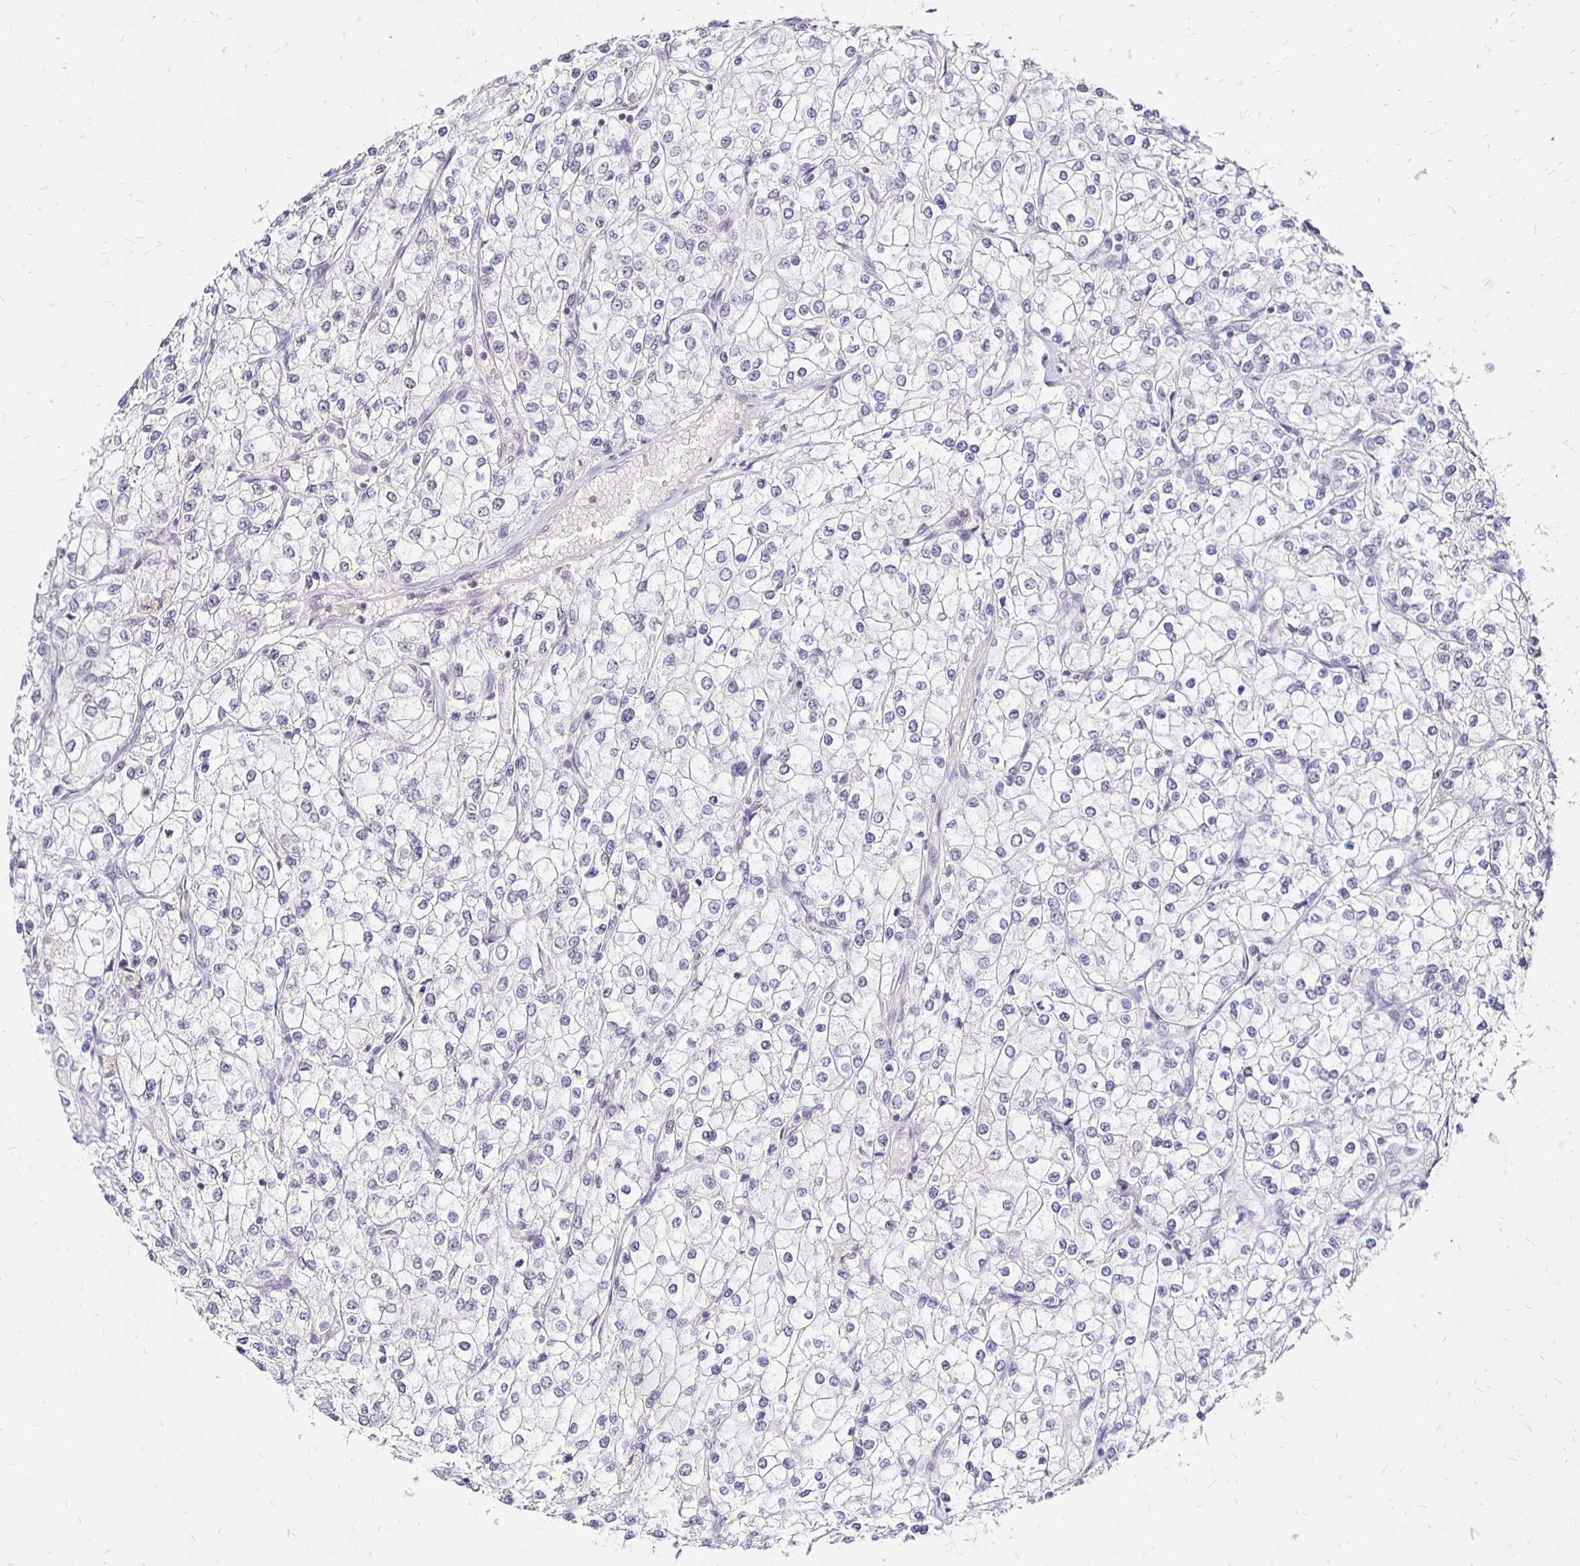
{"staining": {"intensity": "negative", "quantity": "none", "location": "none"}, "tissue": "renal cancer", "cell_type": "Tumor cells", "image_type": "cancer", "snomed": [{"axis": "morphology", "description": "Adenocarcinoma, NOS"}, {"axis": "topography", "description": "Kidney"}], "caption": "Immunohistochemical staining of human adenocarcinoma (renal) shows no significant expression in tumor cells.", "gene": "SIN3A", "patient": {"sex": "male", "age": 80}}